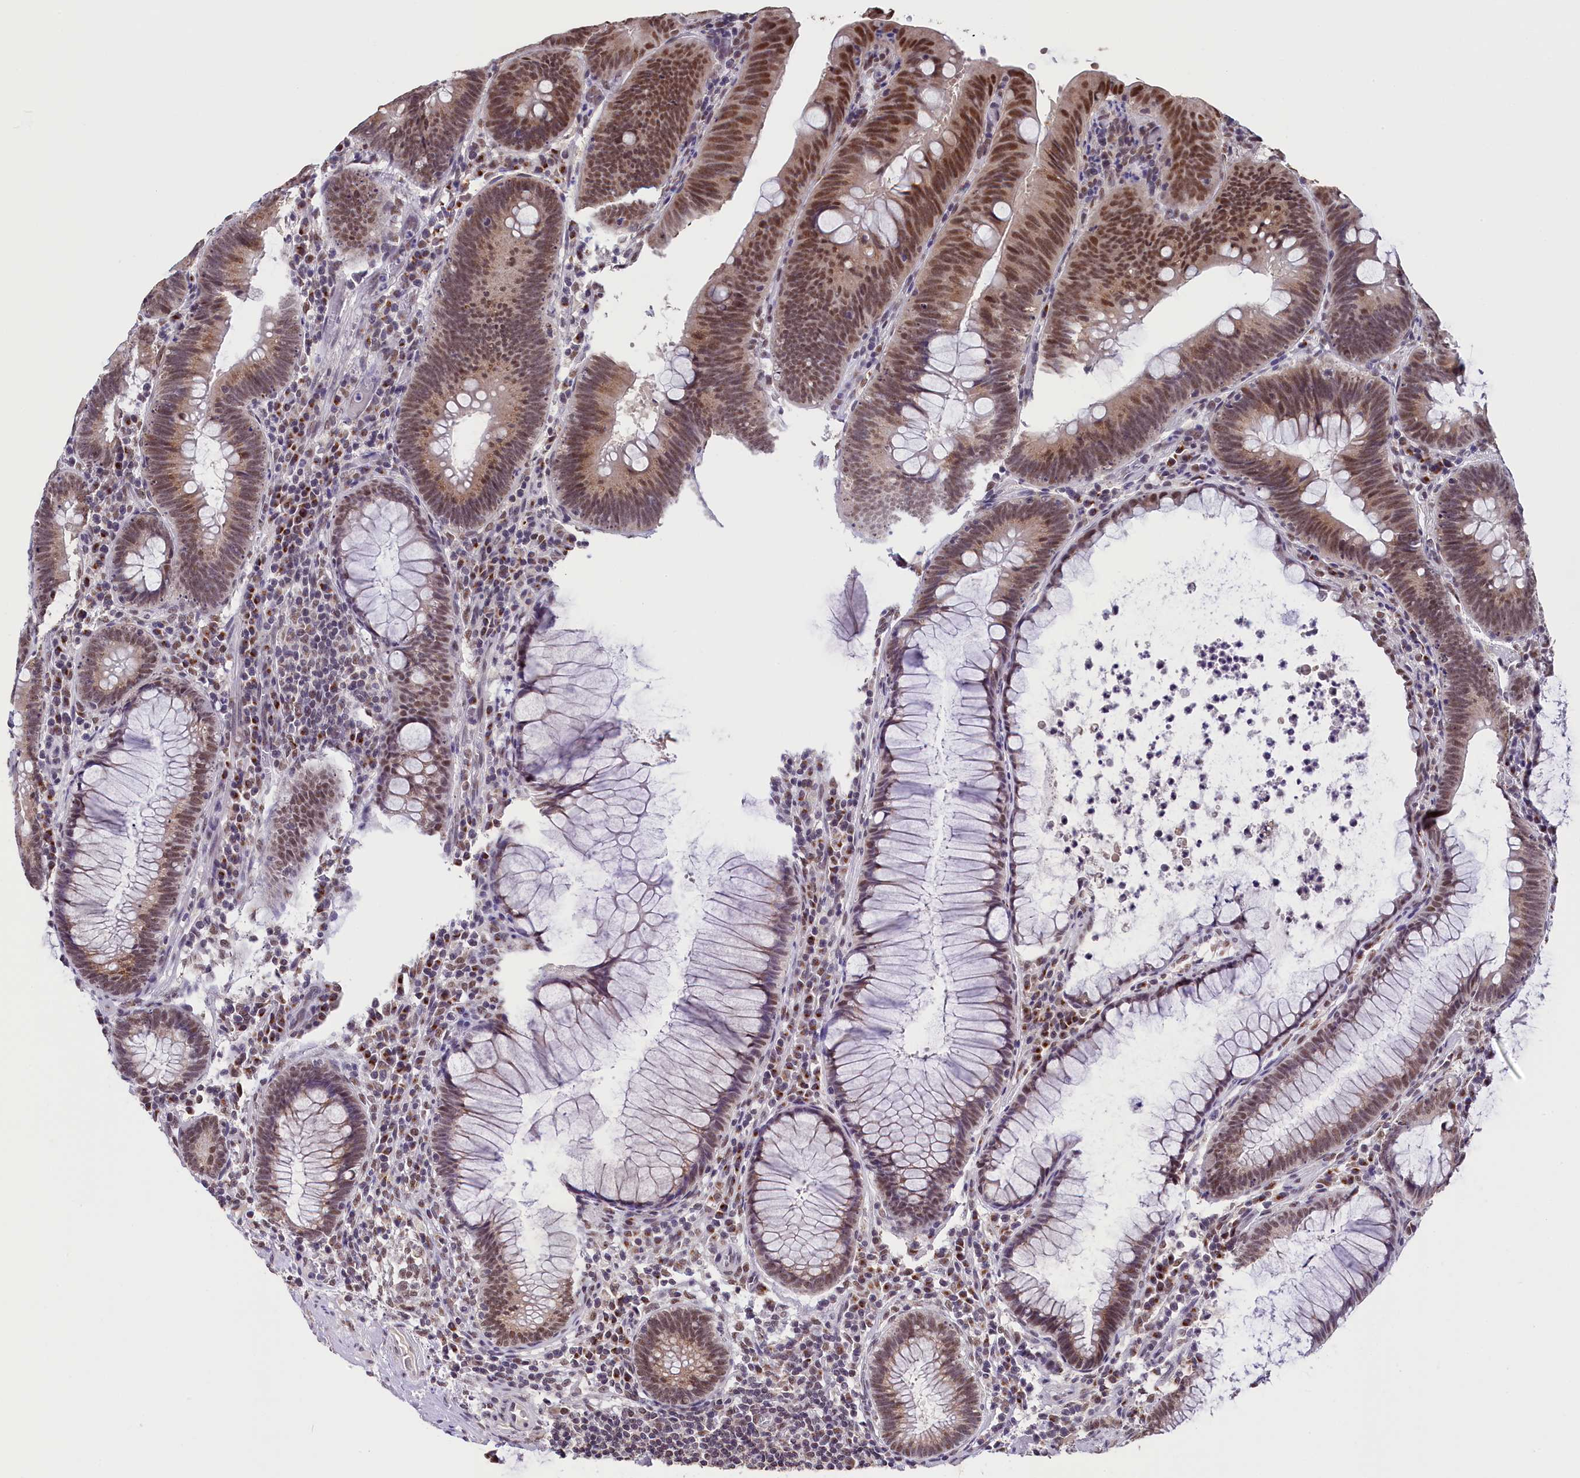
{"staining": {"intensity": "moderate", "quantity": "25%-75%", "location": "cytoplasmic/membranous,nuclear"}, "tissue": "colorectal cancer", "cell_type": "Tumor cells", "image_type": "cancer", "snomed": [{"axis": "morphology", "description": "Adenocarcinoma, NOS"}, {"axis": "topography", "description": "Rectum"}], "caption": "An immunohistochemistry (IHC) histopathology image of tumor tissue is shown. Protein staining in brown labels moderate cytoplasmic/membranous and nuclear positivity in colorectal cancer (adenocarcinoma) within tumor cells.", "gene": "NCBP1", "patient": {"sex": "female", "age": 75}}